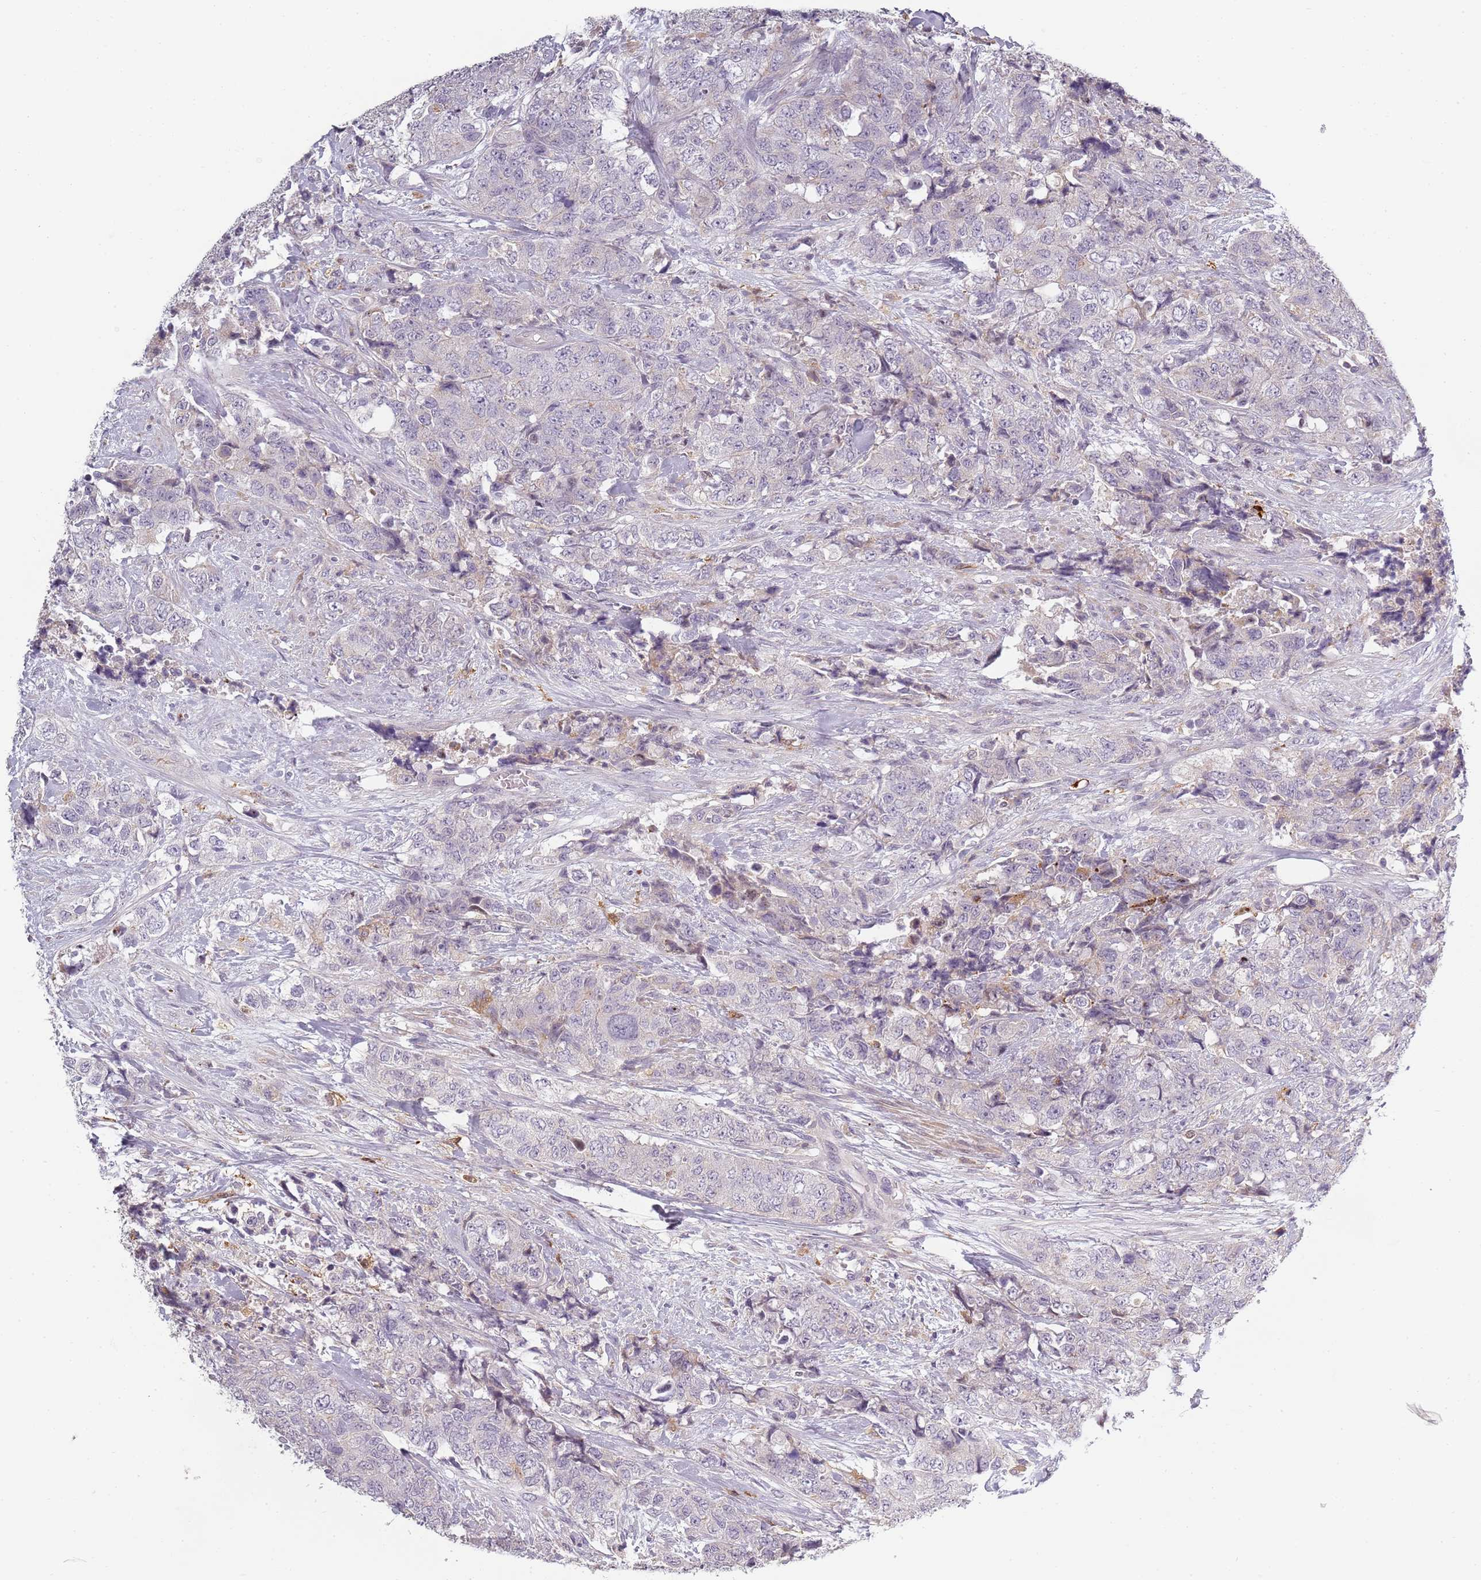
{"staining": {"intensity": "negative", "quantity": "none", "location": "none"}, "tissue": "urothelial cancer", "cell_type": "Tumor cells", "image_type": "cancer", "snomed": [{"axis": "morphology", "description": "Urothelial carcinoma, High grade"}, {"axis": "topography", "description": "Urinary bladder"}], "caption": "This is a micrograph of IHC staining of urothelial cancer, which shows no positivity in tumor cells. Brightfield microscopy of immunohistochemistry stained with DAB (3,3'-diaminobenzidine) (brown) and hematoxylin (blue), captured at high magnification.", "gene": "CC2D2B", "patient": {"sex": "female", "age": 78}}